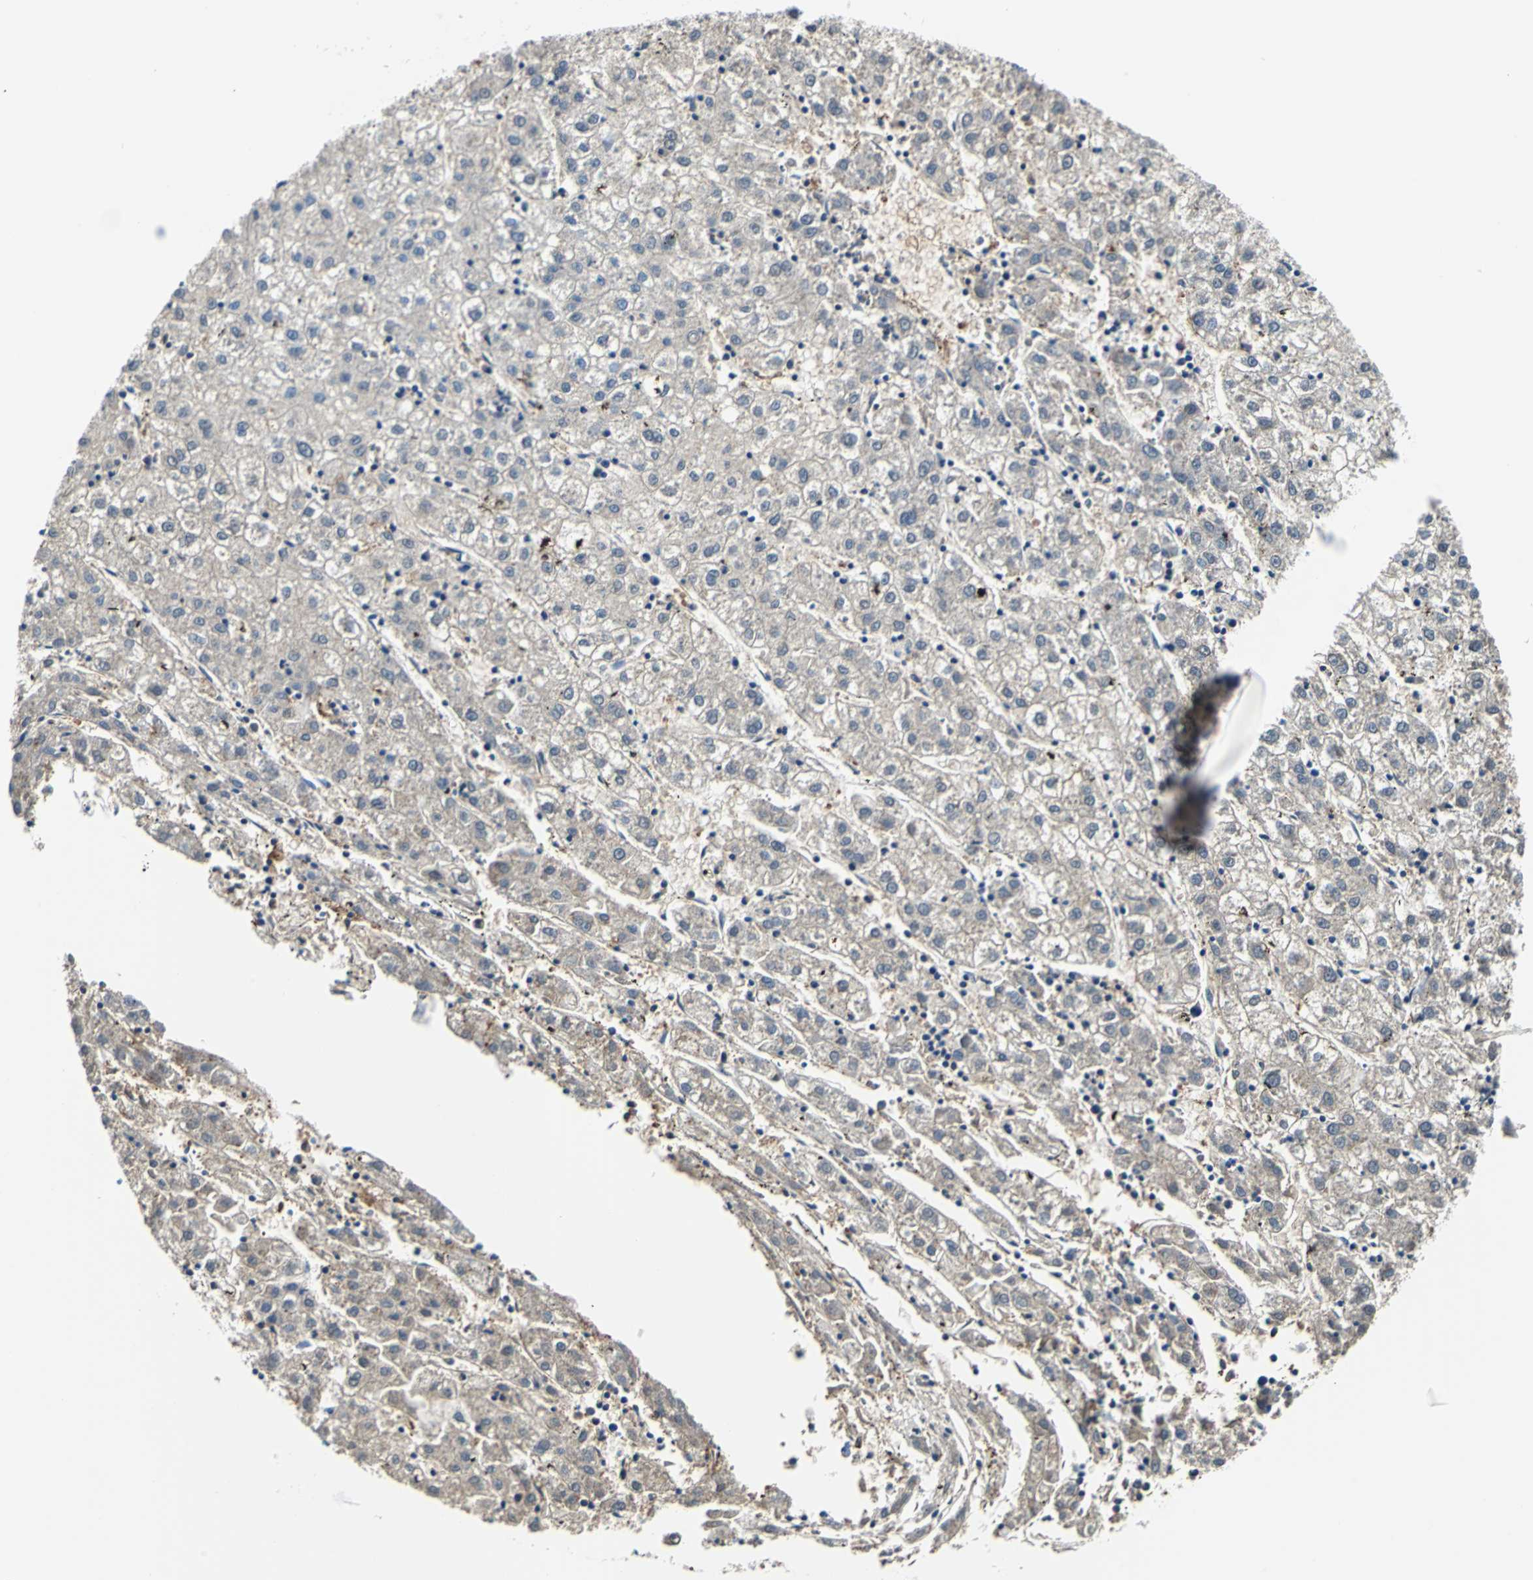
{"staining": {"intensity": "weak", "quantity": "<25%", "location": "cytoplasmic/membranous"}, "tissue": "liver cancer", "cell_type": "Tumor cells", "image_type": "cancer", "snomed": [{"axis": "morphology", "description": "Carcinoma, Hepatocellular, NOS"}, {"axis": "topography", "description": "Liver"}], "caption": "There is no significant positivity in tumor cells of liver hepatocellular carcinoma. (DAB immunohistochemistry (IHC) visualized using brightfield microscopy, high magnification).", "gene": "ALB", "patient": {"sex": "male", "age": 72}}